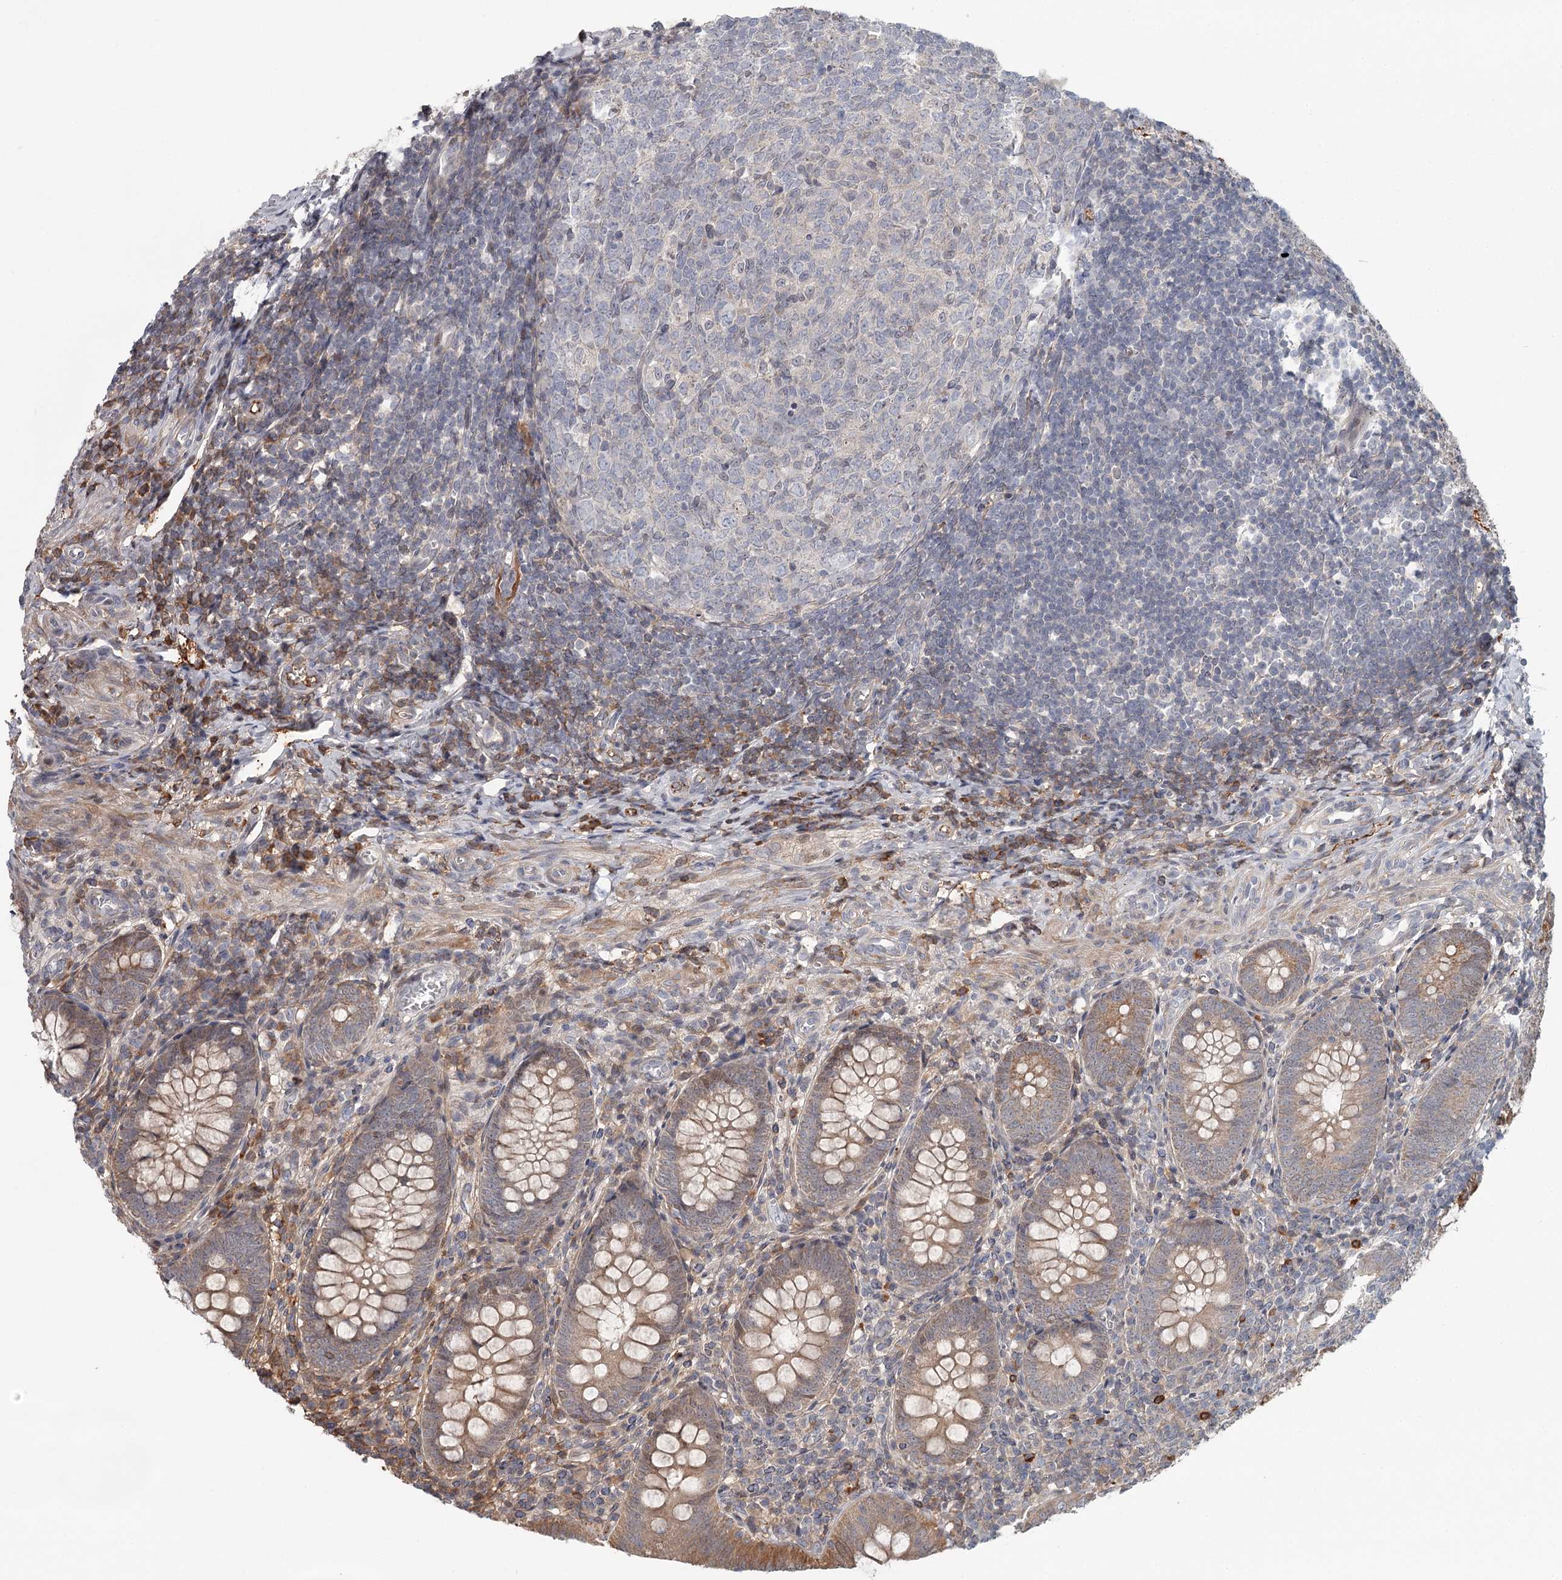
{"staining": {"intensity": "moderate", "quantity": ">75%", "location": "cytoplasmic/membranous"}, "tissue": "appendix", "cell_type": "Glandular cells", "image_type": "normal", "snomed": [{"axis": "morphology", "description": "Normal tissue, NOS"}, {"axis": "topography", "description": "Appendix"}], "caption": "This micrograph shows immunohistochemistry staining of unremarkable human appendix, with medium moderate cytoplasmic/membranous staining in approximately >75% of glandular cells.", "gene": "DHRS9", "patient": {"sex": "male", "age": 14}}